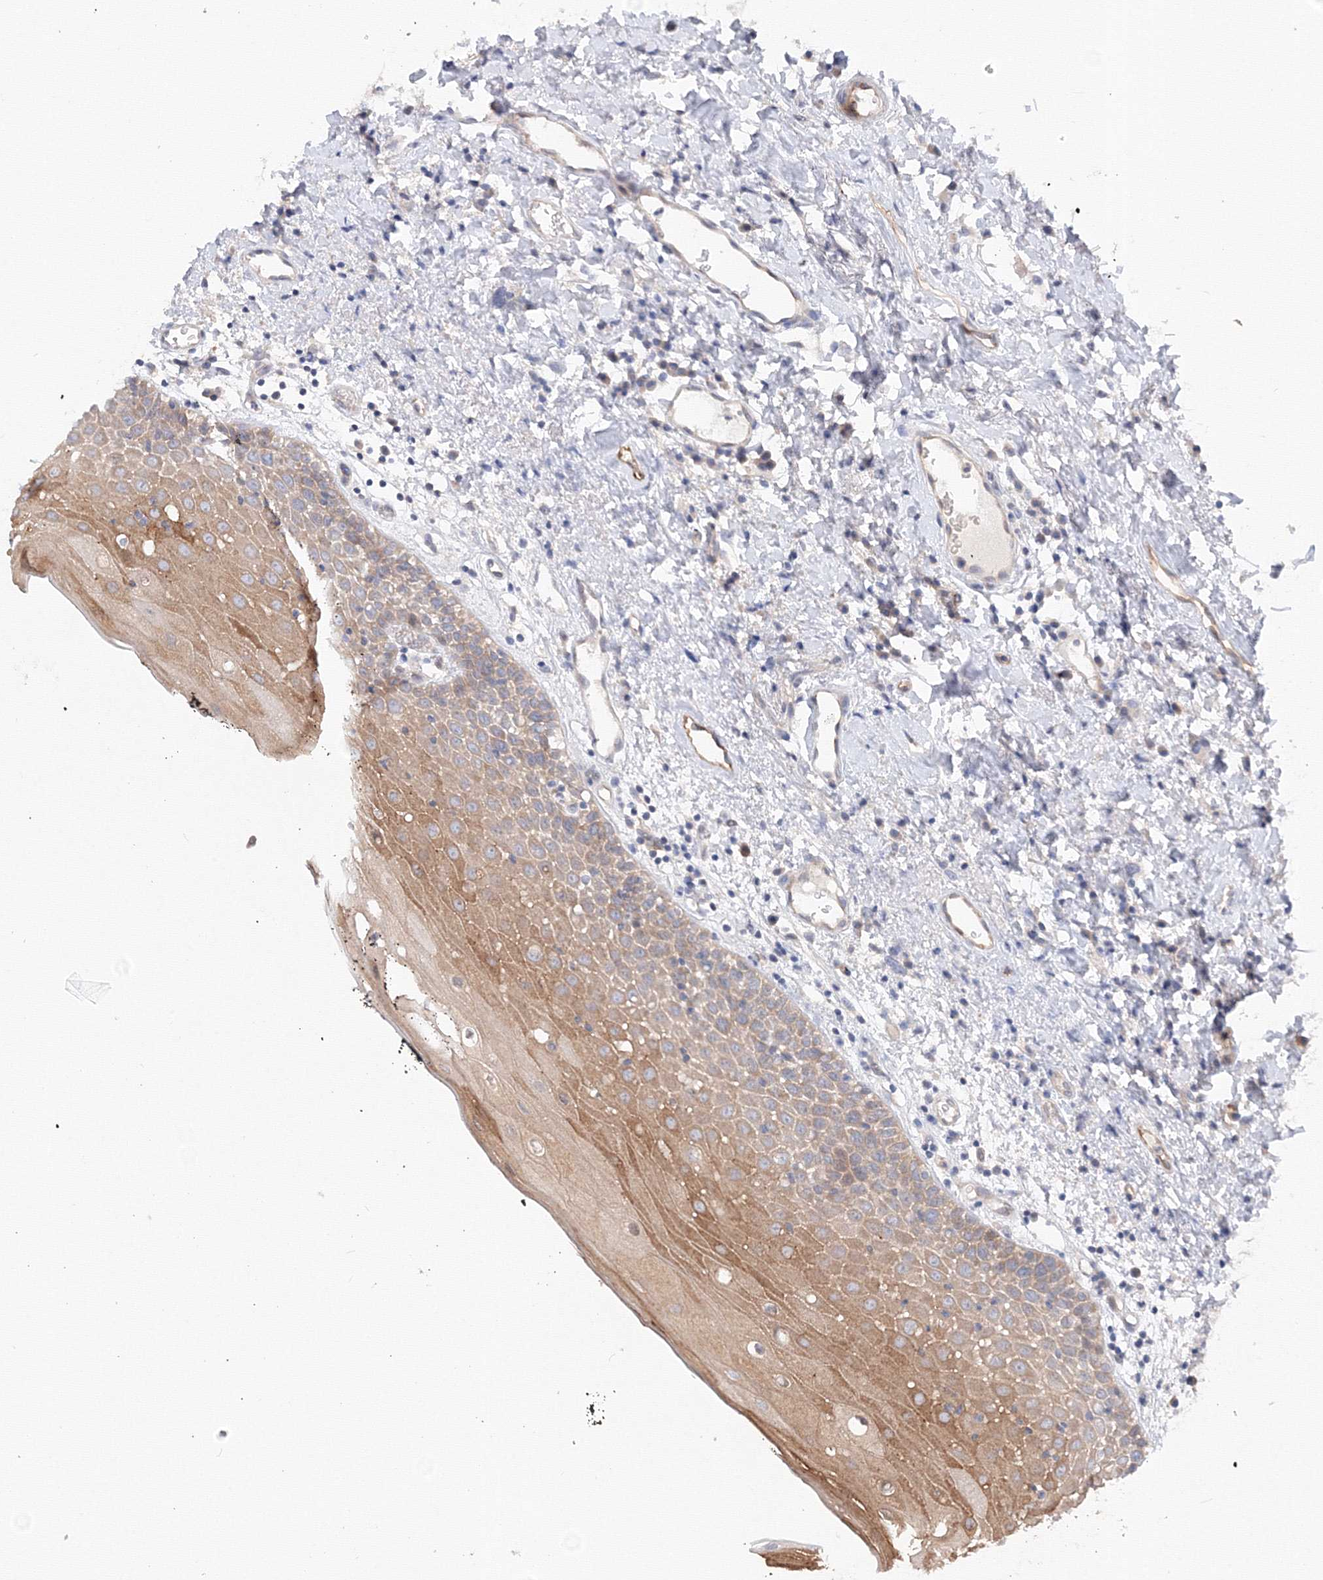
{"staining": {"intensity": "moderate", "quantity": ">75%", "location": "cytoplasmic/membranous"}, "tissue": "oral mucosa", "cell_type": "Squamous epithelial cells", "image_type": "normal", "snomed": [{"axis": "morphology", "description": "Normal tissue, NOS"}, {"axis": "topography", "description": "Oral tissue"}], "caption": "An IHC photomicrograph of unremarkable tissue is shown. Protein staining in brown highlights moderate cytoplasmic/membranous positivity in oral mucosa within squamous epithelial cells. Using DAB (brown) and hematoxylin (blue) stains, captured at high magnification using brightfield microscopy.", "gene": "DIS3L2", "patient": {"sex": "male", "age": 74}}